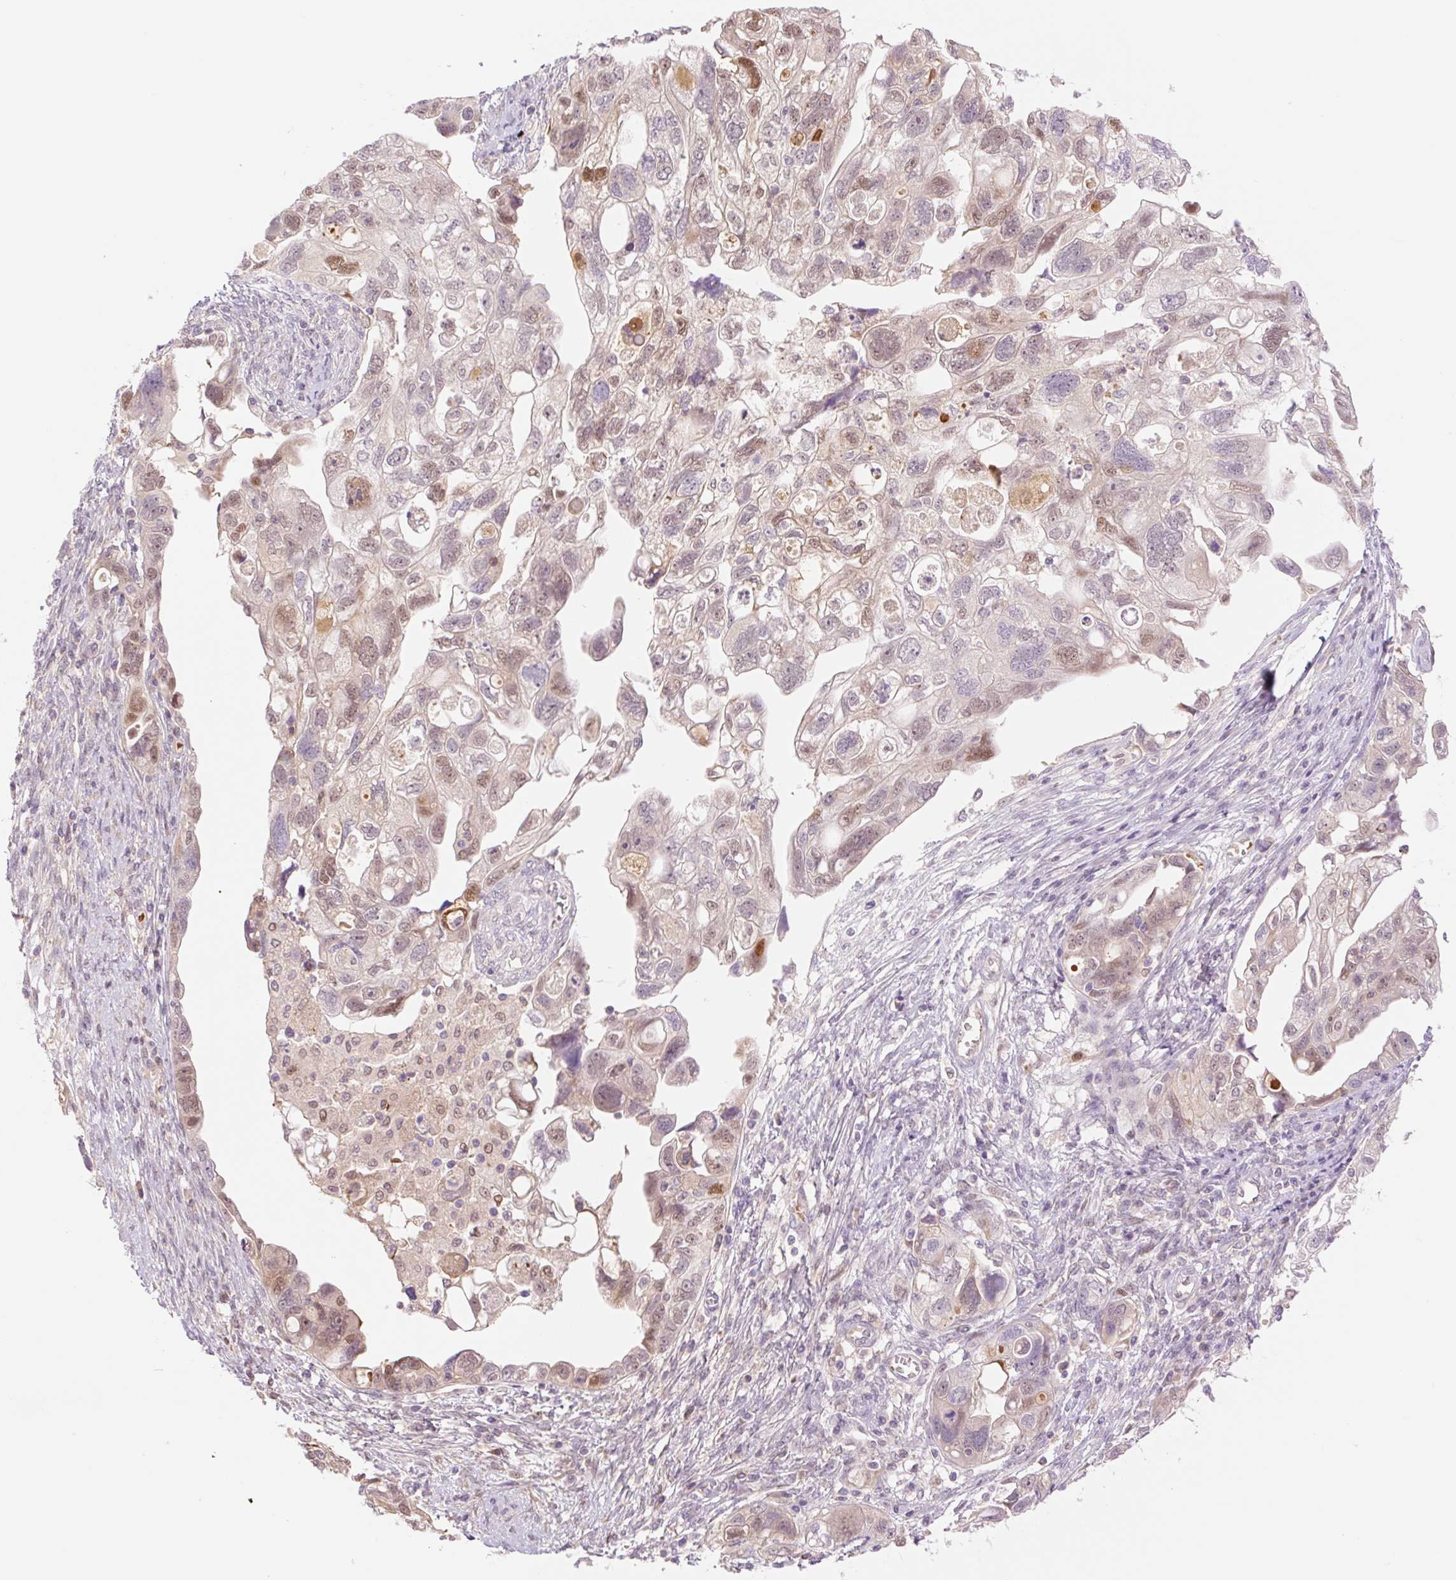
{"staining": {"intensity": "moderate", "quantity": "<25%", "location": "nuclear"}, "tissue": "ovarian cancer", "cell_type": "Tumor cells", "image_type": "cancer", "snomed": [{"axis": "morphology", "description": "Carcinoma, NOS"}, {"axis": "morphology", "description": "Cystadenocarcinoma, serous, NOS"}, {"axis": "topography", "description": "Ovary"}], "caption": "Ovarian serous cystadenocarcinoma was stained to show a protein in brown. There is low levels of moderate nuclear positivity in about <25% of tumor cells. (DAB = brown stain, brightfield microscopy at high magnification).", "gene": "HEBP1", "patient": {"sex": "female", "age": 69}}